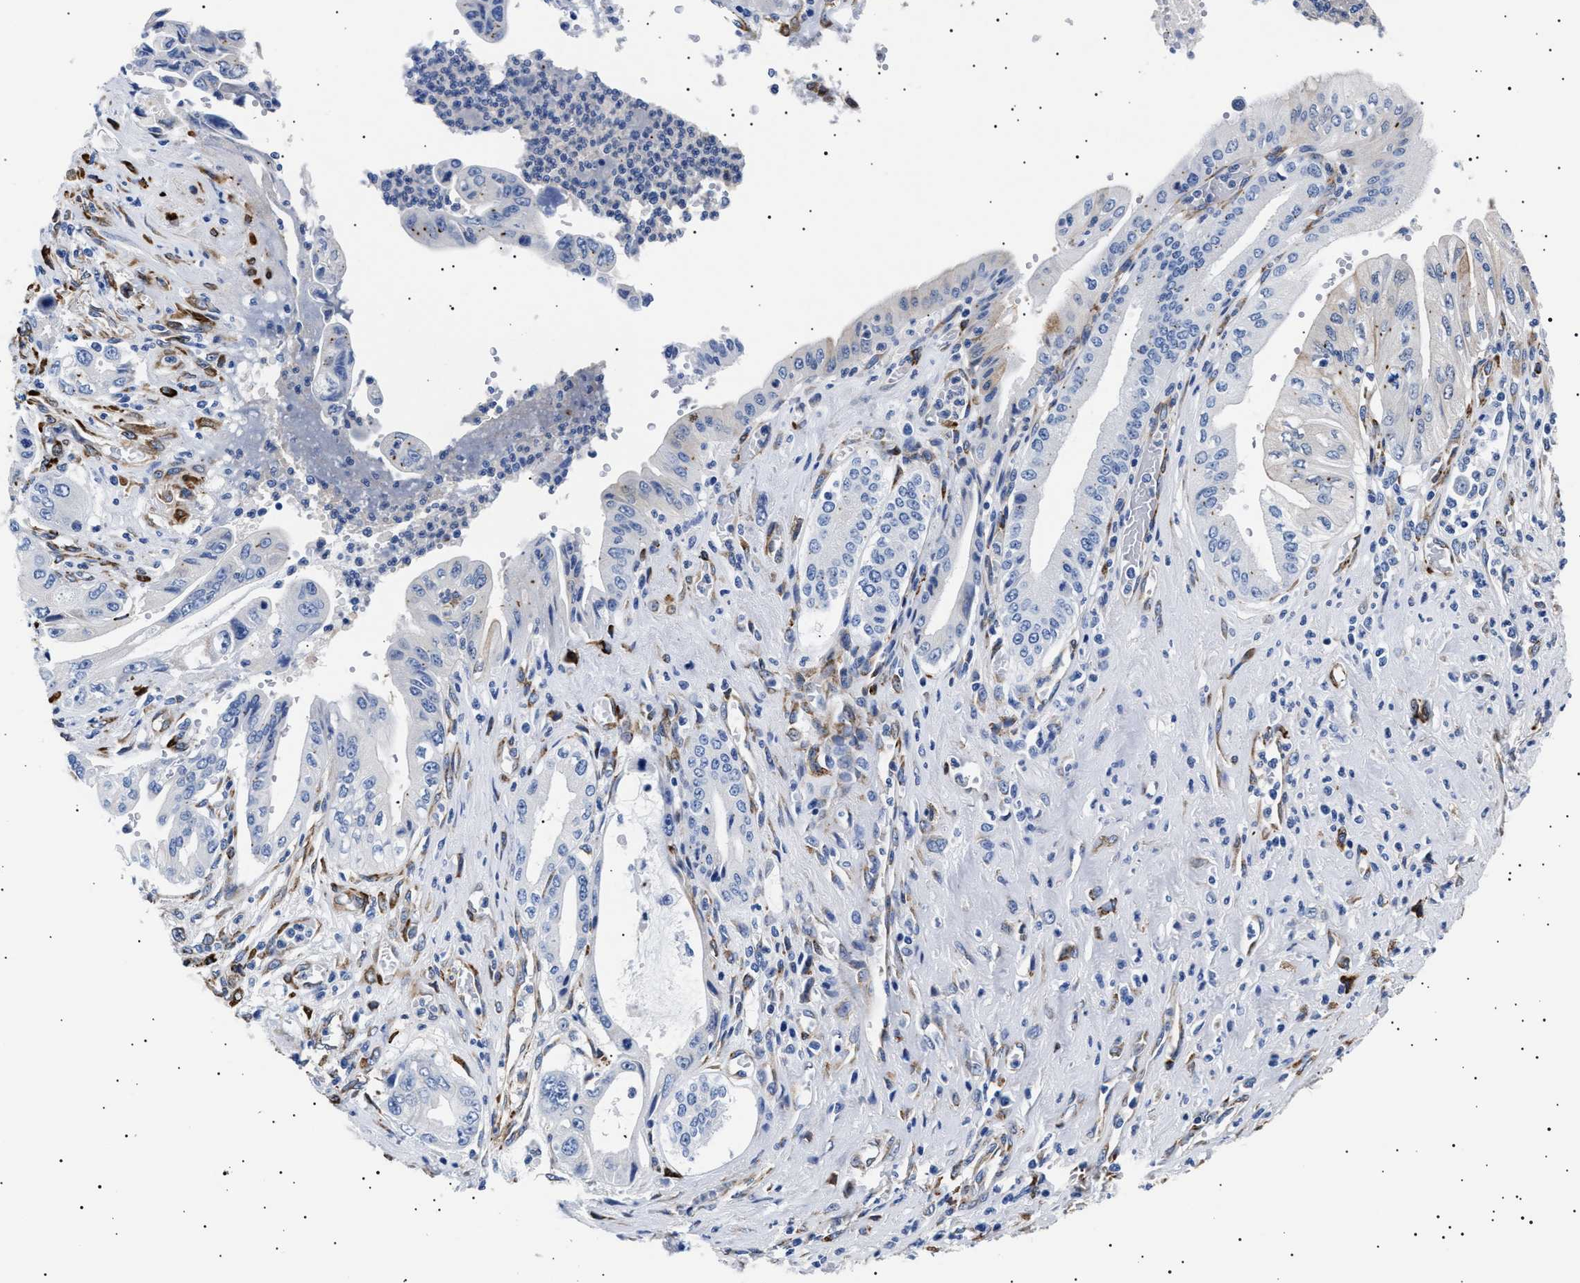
{"staining": {"intensity": "negative", "quantity": "none", "location": "none"}, "tissue": "pancreatic cancer", "cell_type": "Tumor cells", "image_type": "cancer", "snomed": [{"axis": "morphology", "description": "Adenocarcinoma, NOS"}, {"axis": "topography", "description": "Pancreas"}], "caption": "Immunohistochemical staining of pancreatic cancer (adenocarcinoma) shows no significant expression in tumor cells.", "gene": "HEMGN", "patient": {"sex": "female", "age": 73}}